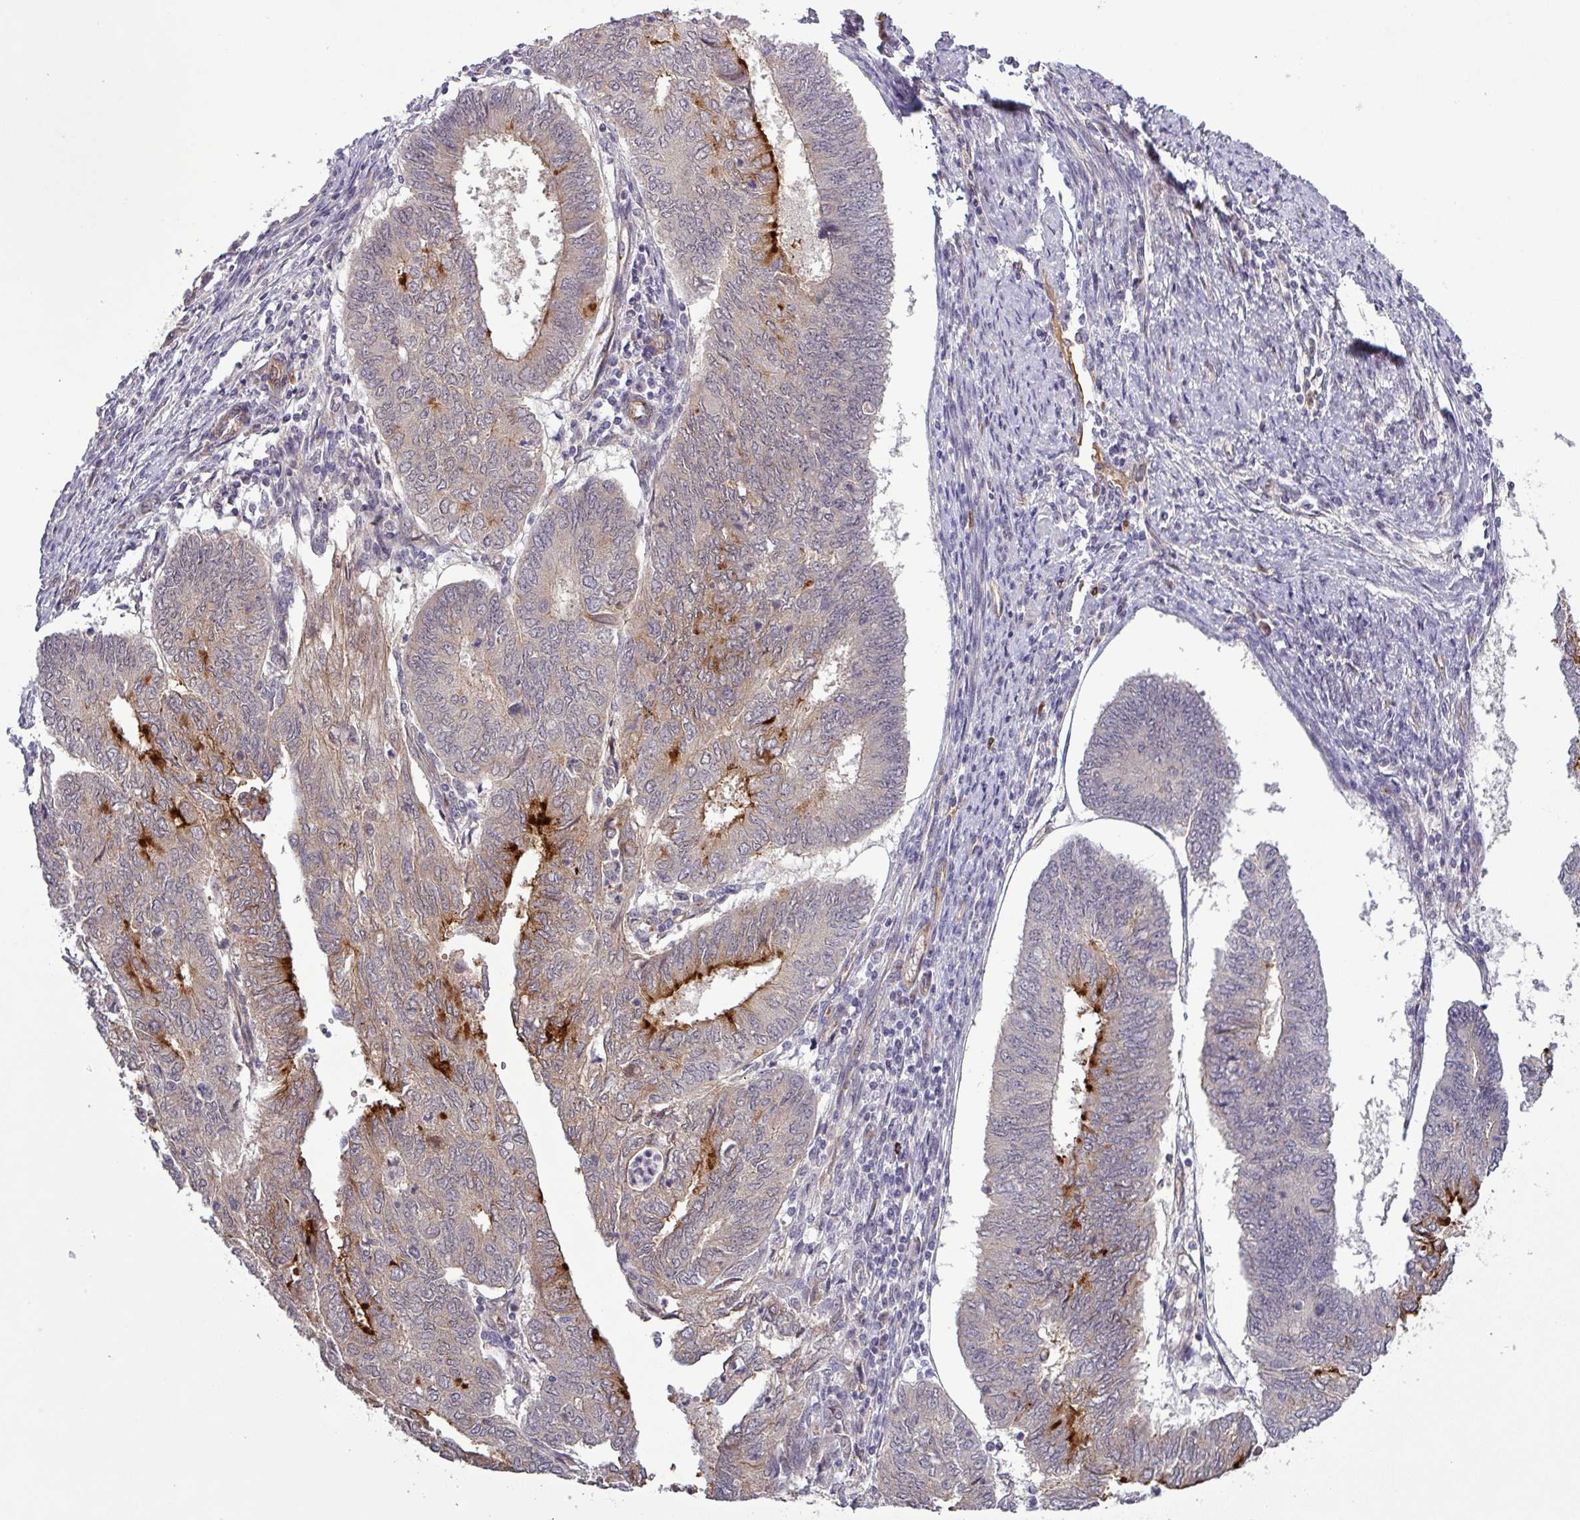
{"staining": {"intensity": "strong", "quantity": "<25%", "location": "cytoplasmic/membranous"}, "tissue": "endometrial cancer", "cell_type": "Tumor cells", "image_type": "cancer", "snomed": [{"axis": "morphology", "description": "Adenocarcinoma, NOS"}, {"axis": "topography", "description": "Endometrium"}], "caption": "Strong cytoplasmic/membranous protein staining is appreciated in about <25% of tumor cells in endometrial adenocarcinoma. (DAB (3,3'-diaminobenzidine) IHC with brightfield microscopy, high magnification).", "gene": "PCDH1", "patient": {"sex": "female", "age": 68}}